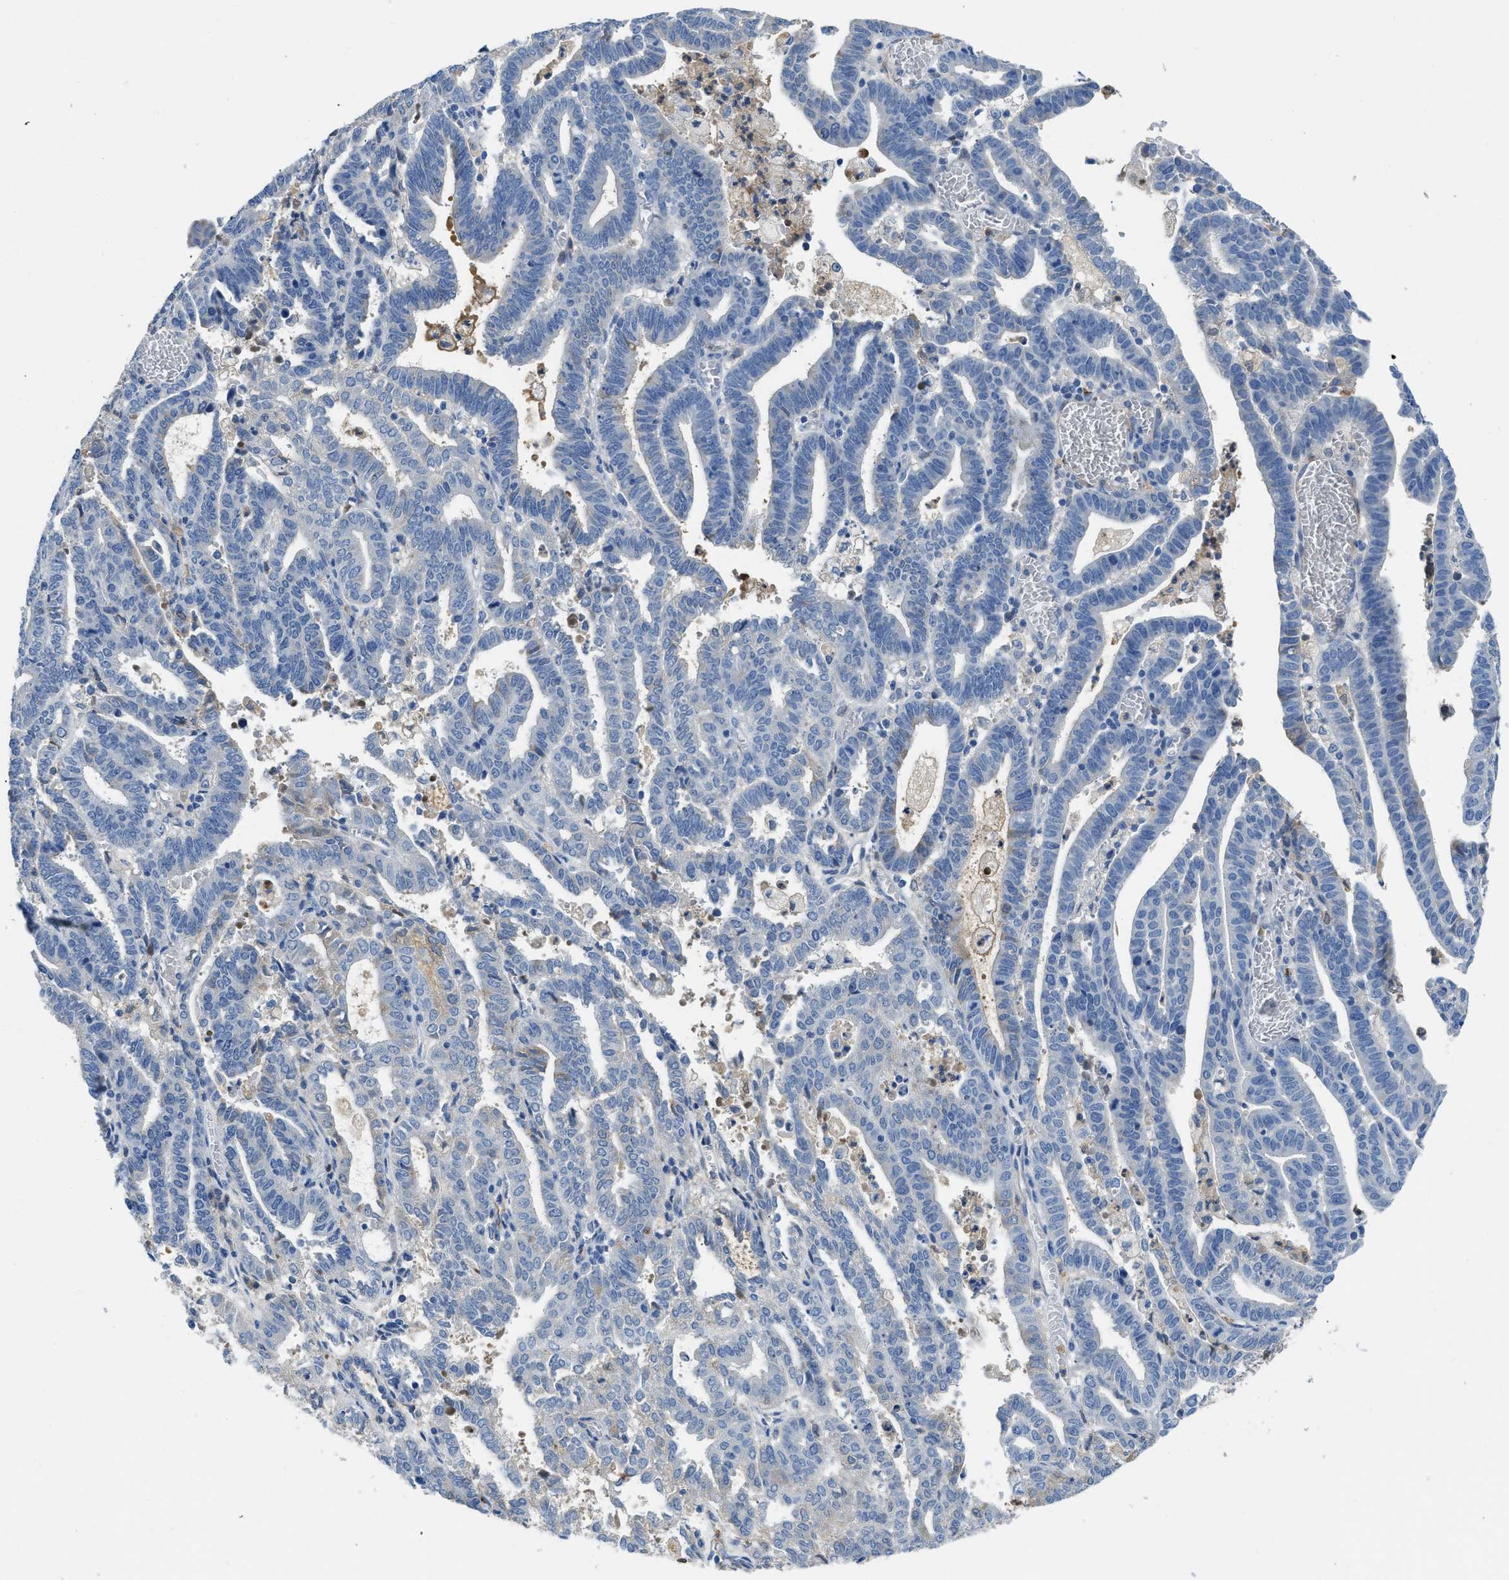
{"staining": {"intensity": "negative", "quantity": "none", "location": "none"}, "tissue": "endometrial cancer", "cell_type": "Tumor cells", "image_type": "cancer", "snomed": [{"axis": "morphology", "description": "Adenocarcinoma, NOS"}, {"axis": "topography", "description": "Uterus"}], "caption": "Protein analysis of adenocarcinoma (endometrial) reveals no significant expression in tumor cells. (DAB immunohistochemistry (IHC) visualized using brightfield microscopy, high magnification).", "gene": "SPEG", "patient": {"sex": "female", "age": 83}}